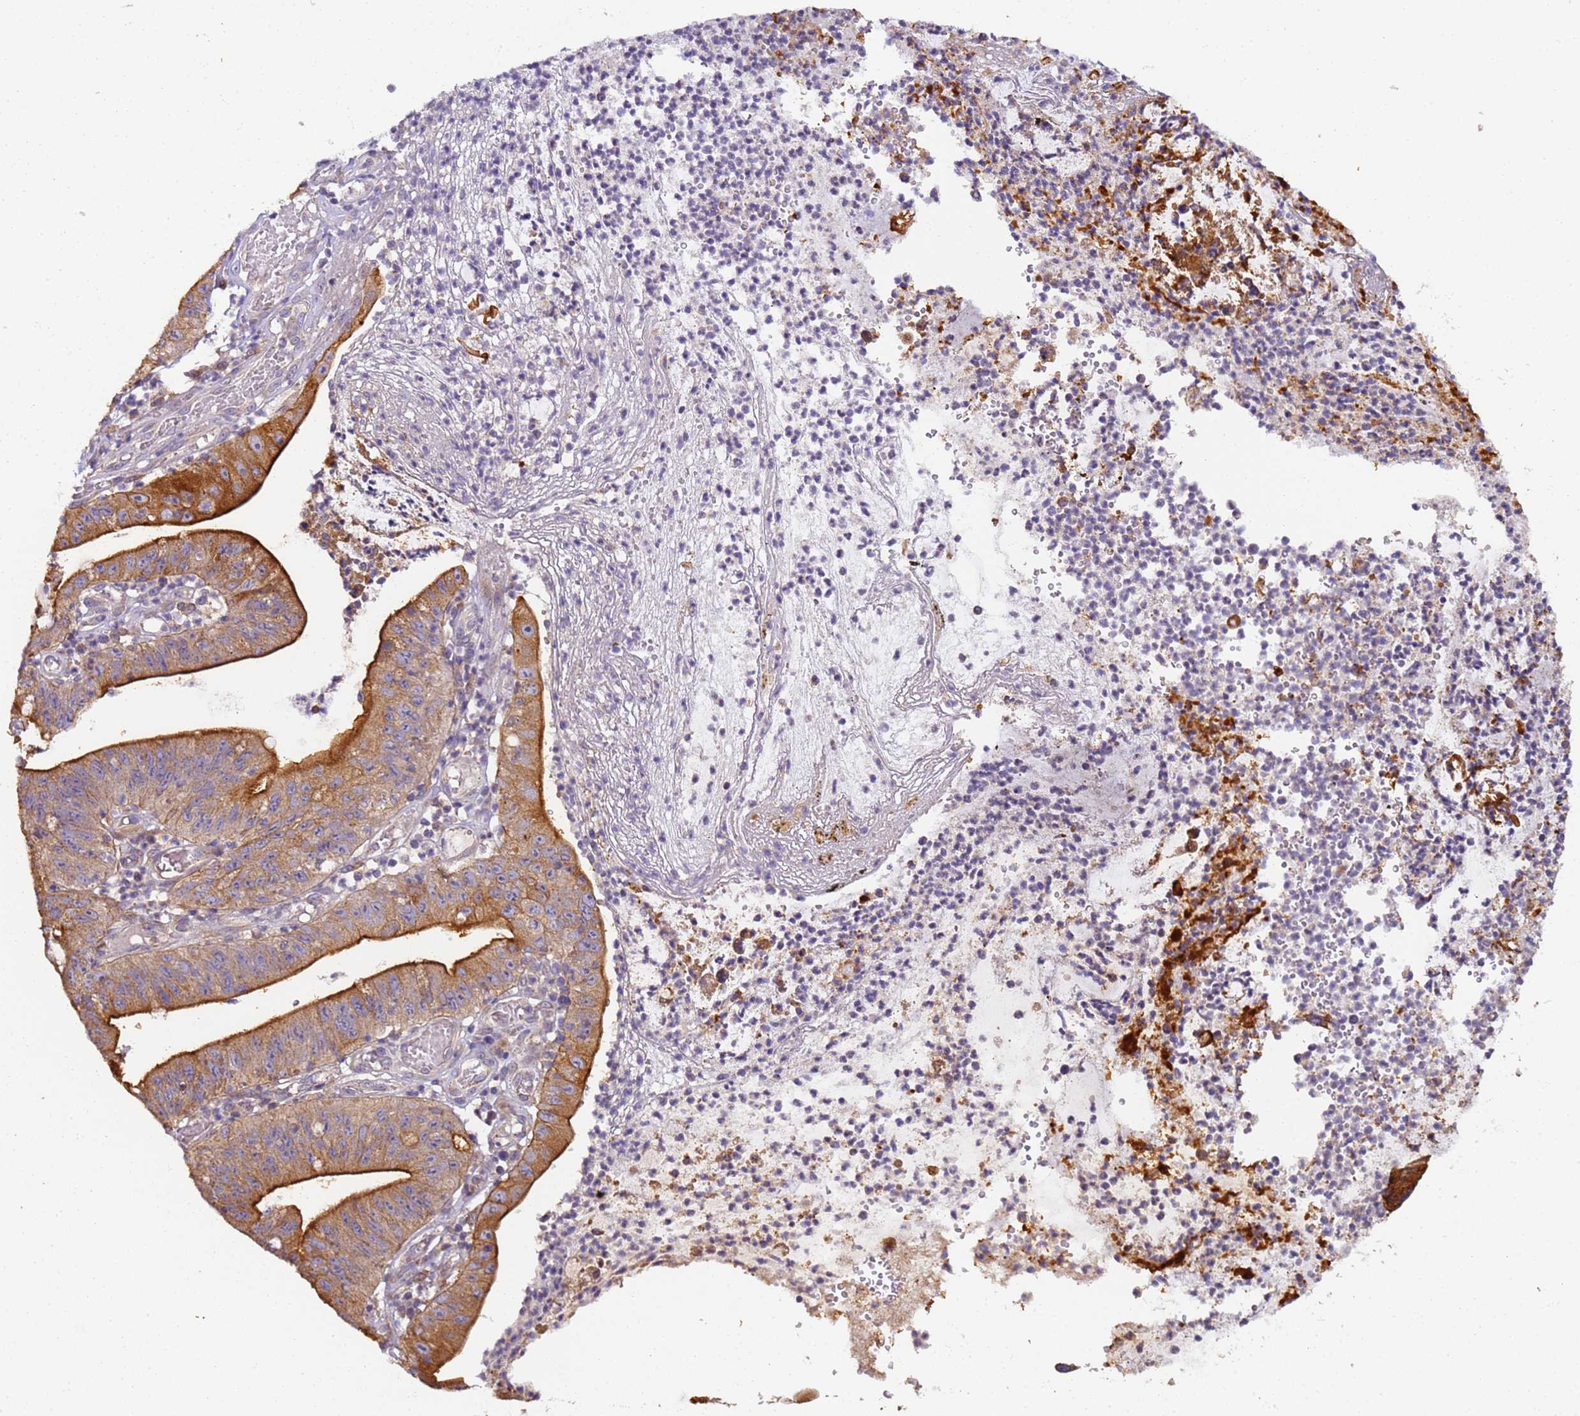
{"staining": {"intensity": "strong", "quantity": ">75%", "location": "cytoplasmic/membranous"}, "tissue": "stomach cancer", "cell_type": "Tumor cells", "image_type": "cancer", "snomed": [{"axis": "morphology", "description": "Adenocarcinoma, NOS"}, {"axis": "topography", "description": "Stomach"}], "caption": "Tumor cells display strong cytoplasmic/membranous expression in about >75% of cells in adenocarcinoma (stomach). Nuclei are stained in blue.", "gene": "TIGAR", "patient": {"sex": "male", "age": 59}}